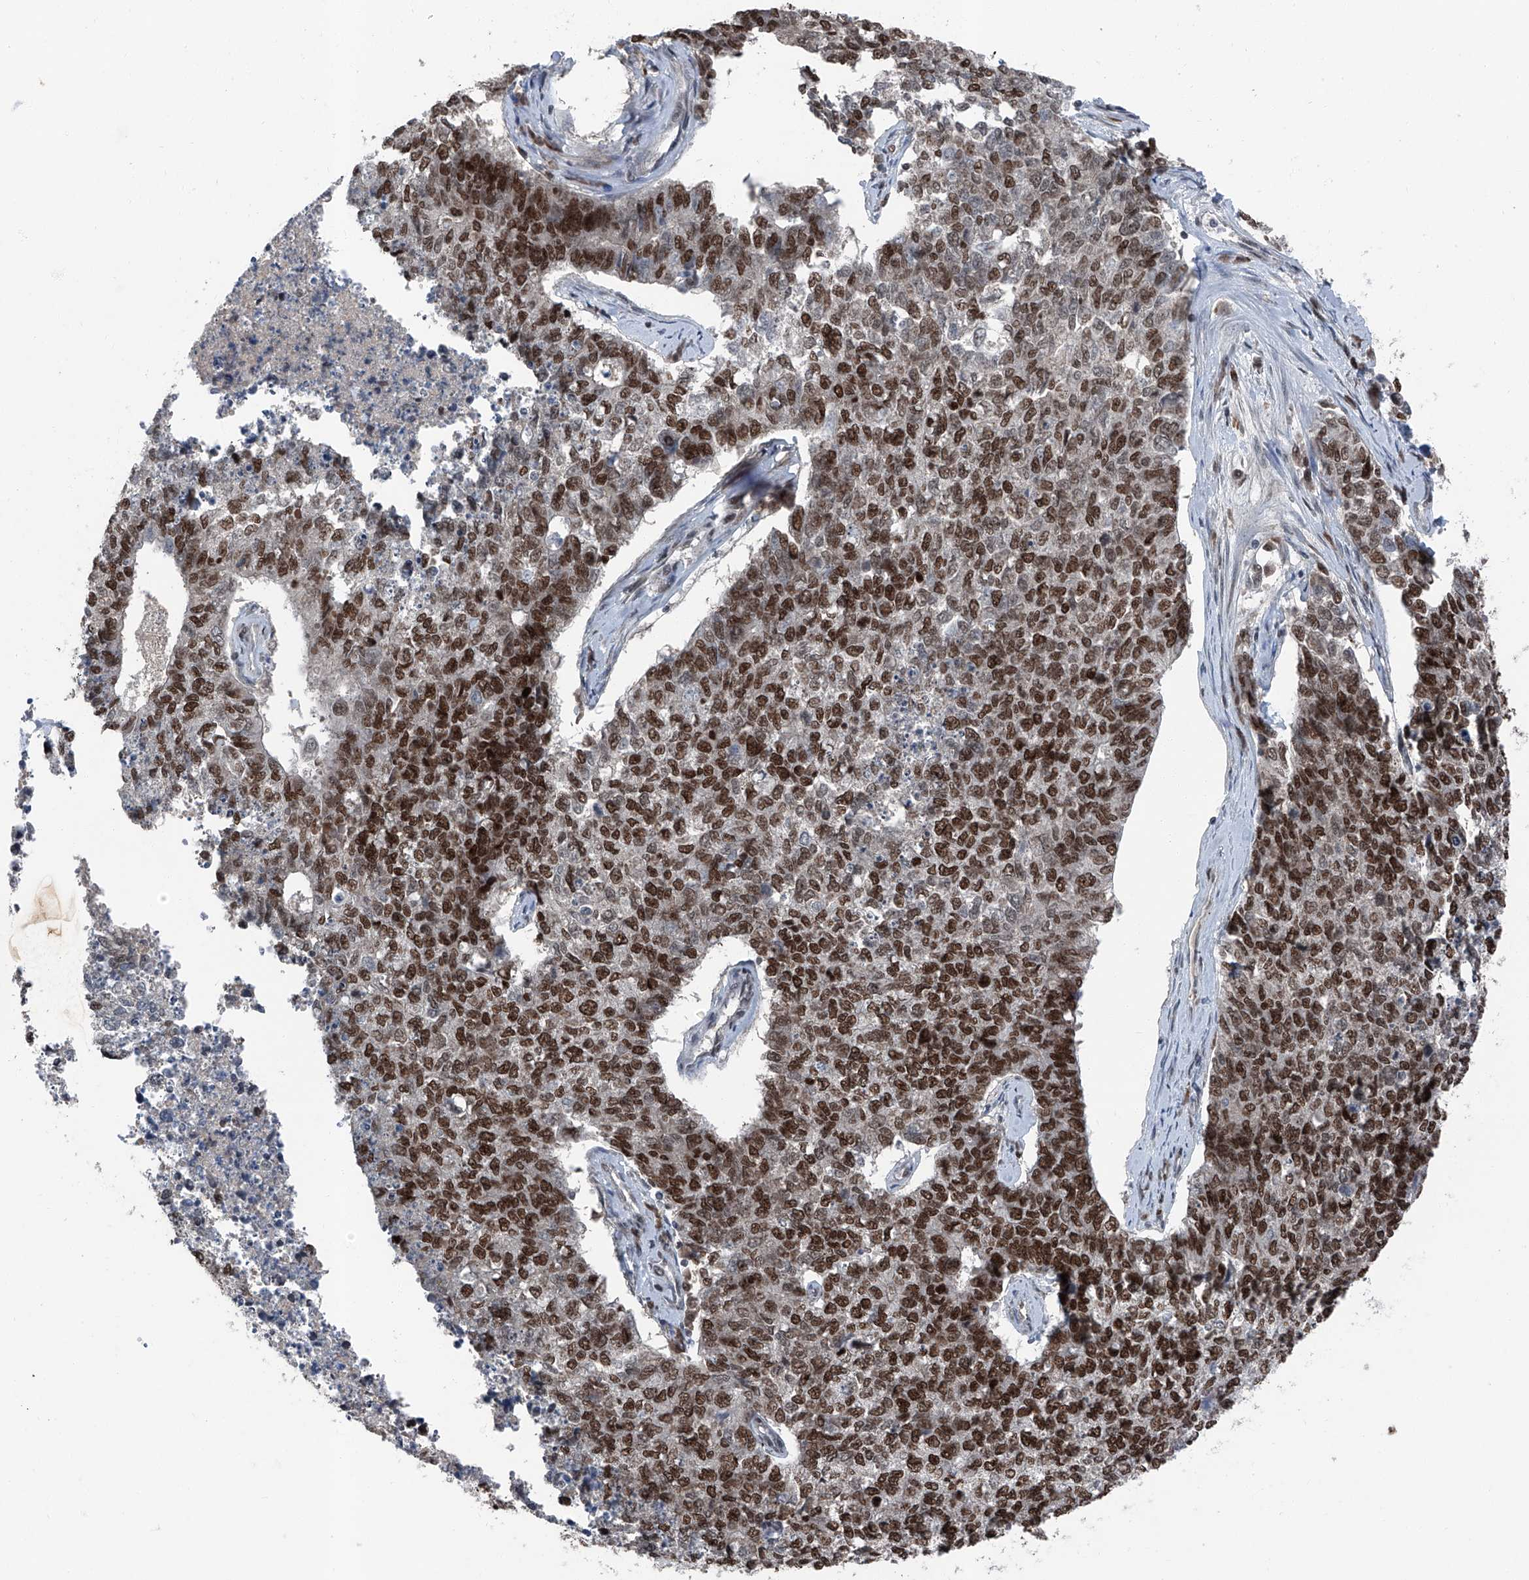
{"staining": {"intensity": "strong", "quantity": "25%-75%", "location": "nuclear"}, "tissue": "cervical cancer", "cell_type": "Tumor cells", "image_type": "cancer", "snomed": [{"axis": "morphology", "description": "Squamous cell carcinoma, NOS"}, {"axis": "topography", "description": "Cervix"}], "caption": "A high amount of strong nuclear staining is seen in about 25%-75% of tumor cells in cervical squamous cell carcinoma tissue.", "gene": "BMI1", "patient": {"sex": "female", "age": 63}}